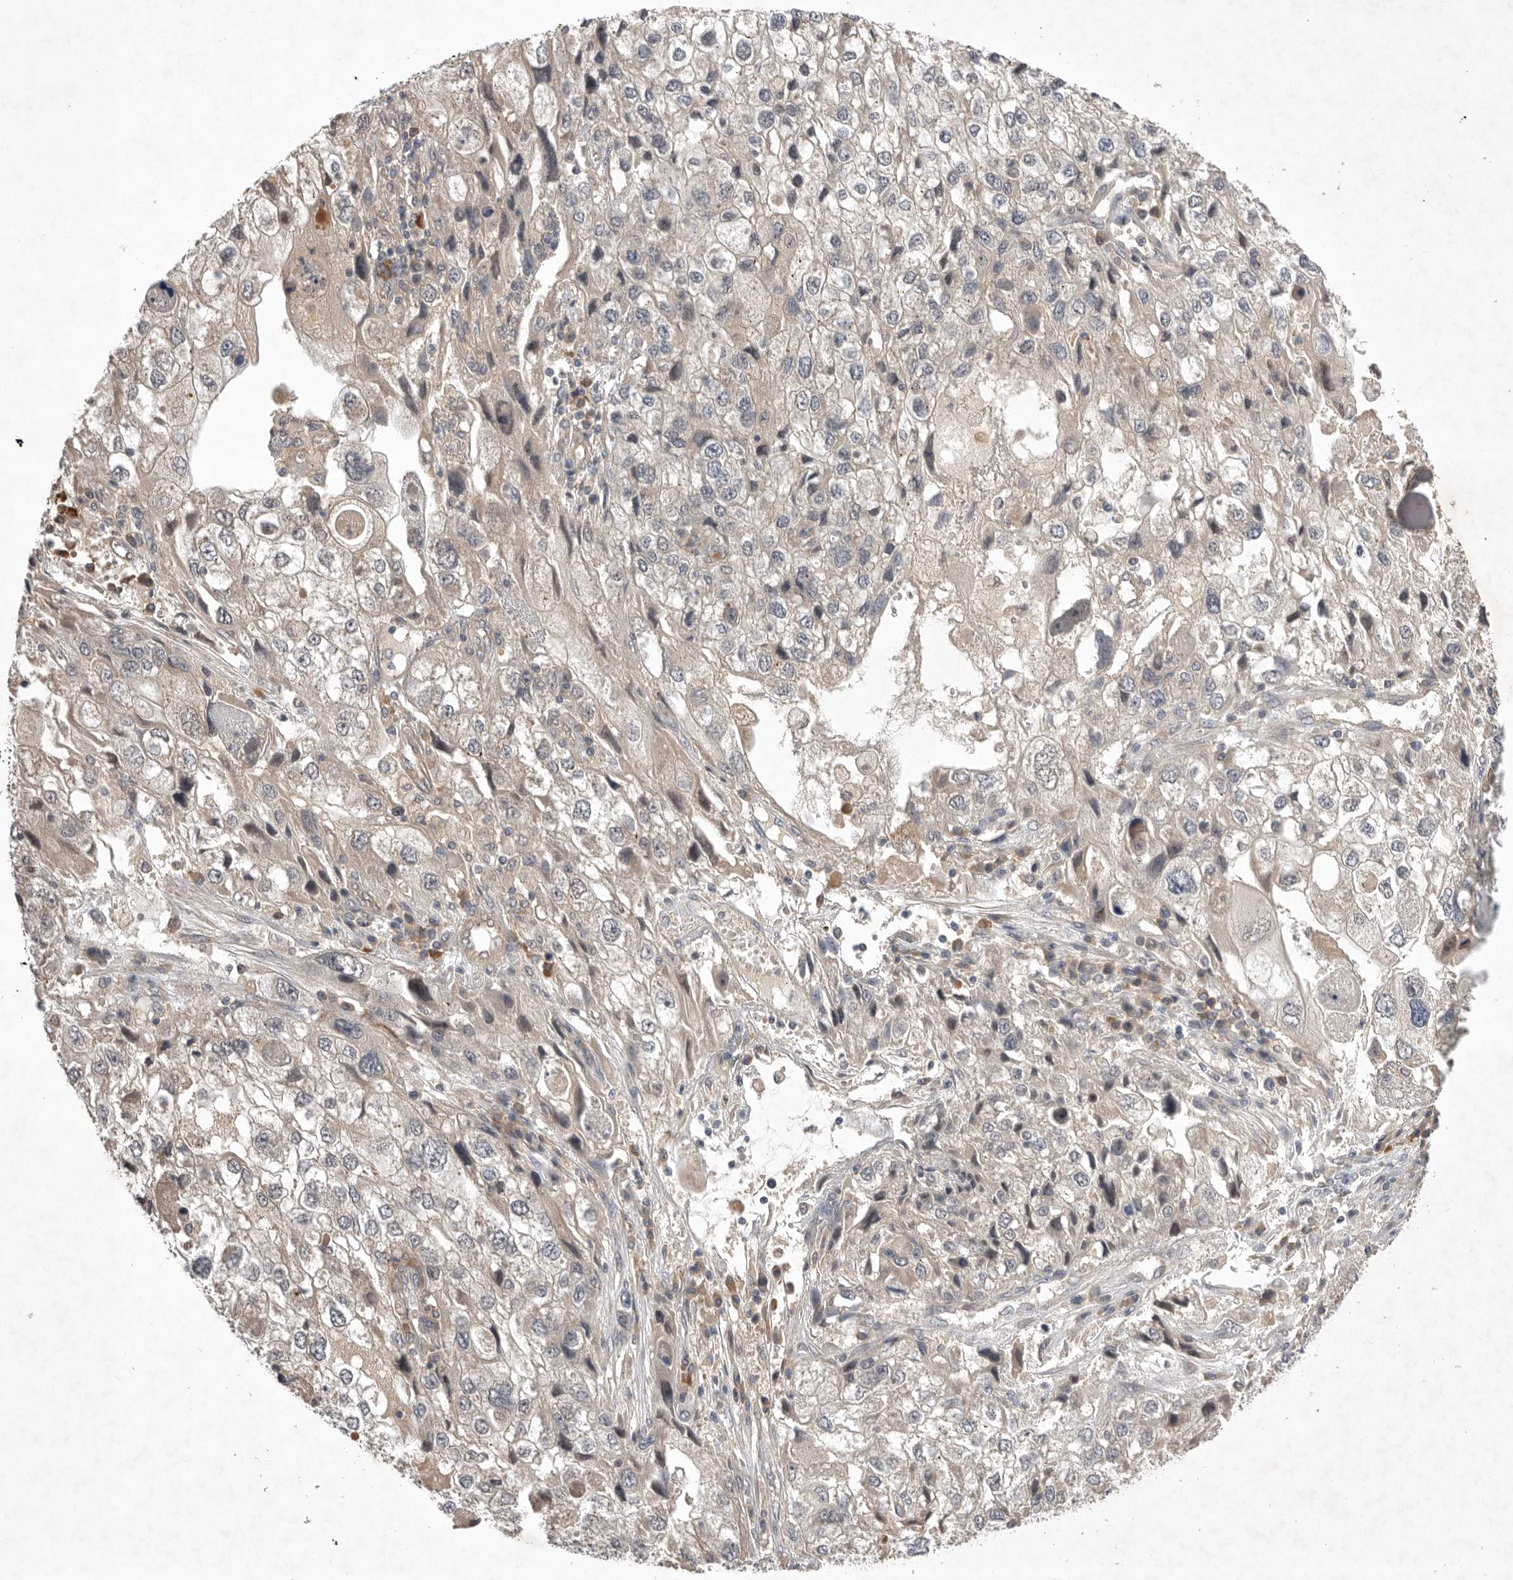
{"staining": {"intensity": "negative", "quantity": "none", "location": "none"}, "tissue": "endometrial cancer", "cell_type": "Tumor cells", "image_type": "cancer", "snomed": [{"axis": "morphology", "description": "Adenocarcinoma, NOS"}, {"axis": "topography", "description": "Endometrium"}], "caption": "Tumor cells are negative for protein expression in human endometrial cancer.", "gene": "NRCAM", "patient": {"sex": "female", "age": 49}}